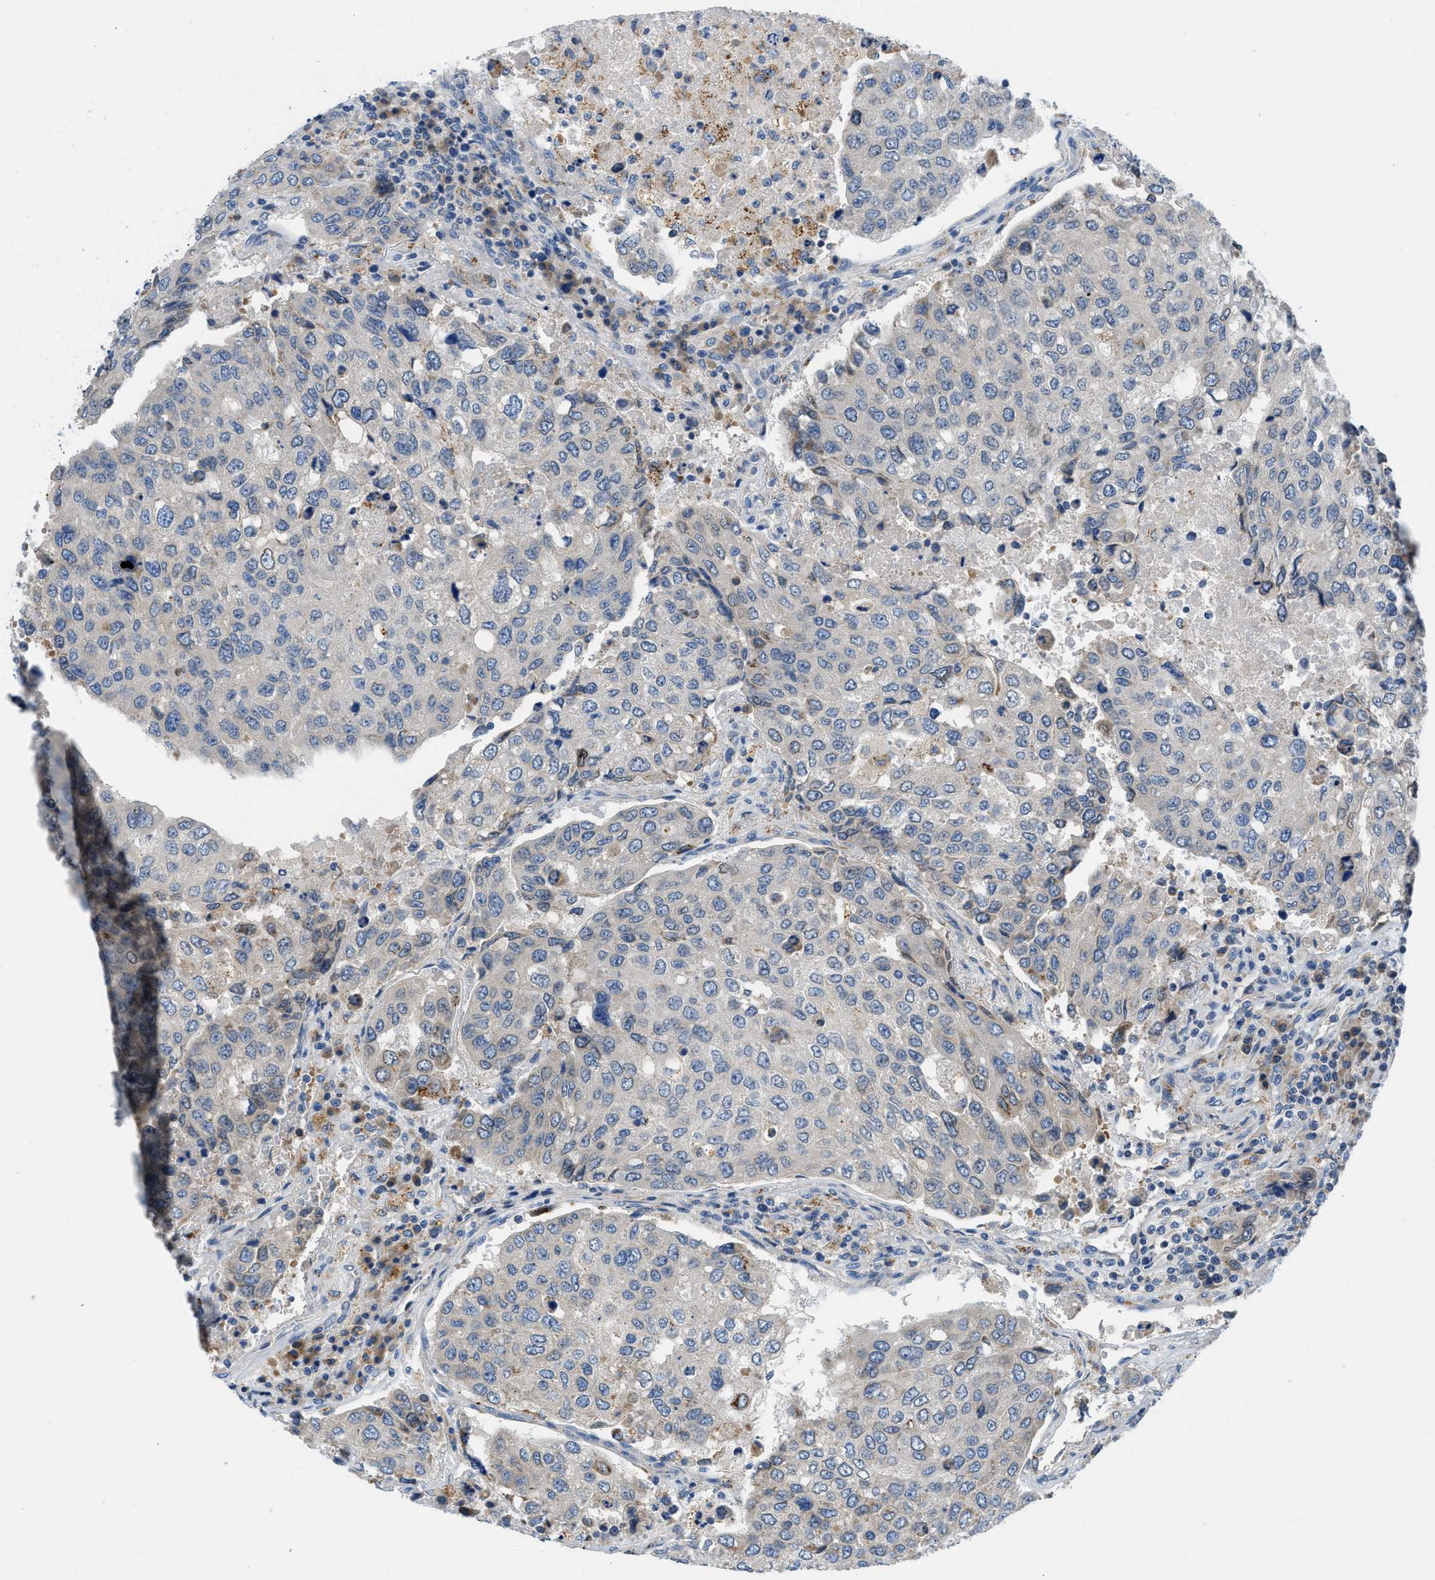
{"staining": {"intensity": "weak", "quantity": "<25%", "location": "cytoplasmic/membranous"}, "tissue": "urothelial cancer", "cell_type": "Tumor cells", "image_type": "cancer", "snomed": [{"axis": "morphology", "description": "Urothelial carcinoma, High grade"}, {"axis": "topography", "description": "Lymph node"}, {"axis": "topography", "description": "Urinary bladder"}], "caption": "Protein analysis of urothelial cancer displays no significant positivity in tumor cells.", "gene": "TMEM248", "patient": {"sex": "male", "age": 51}}